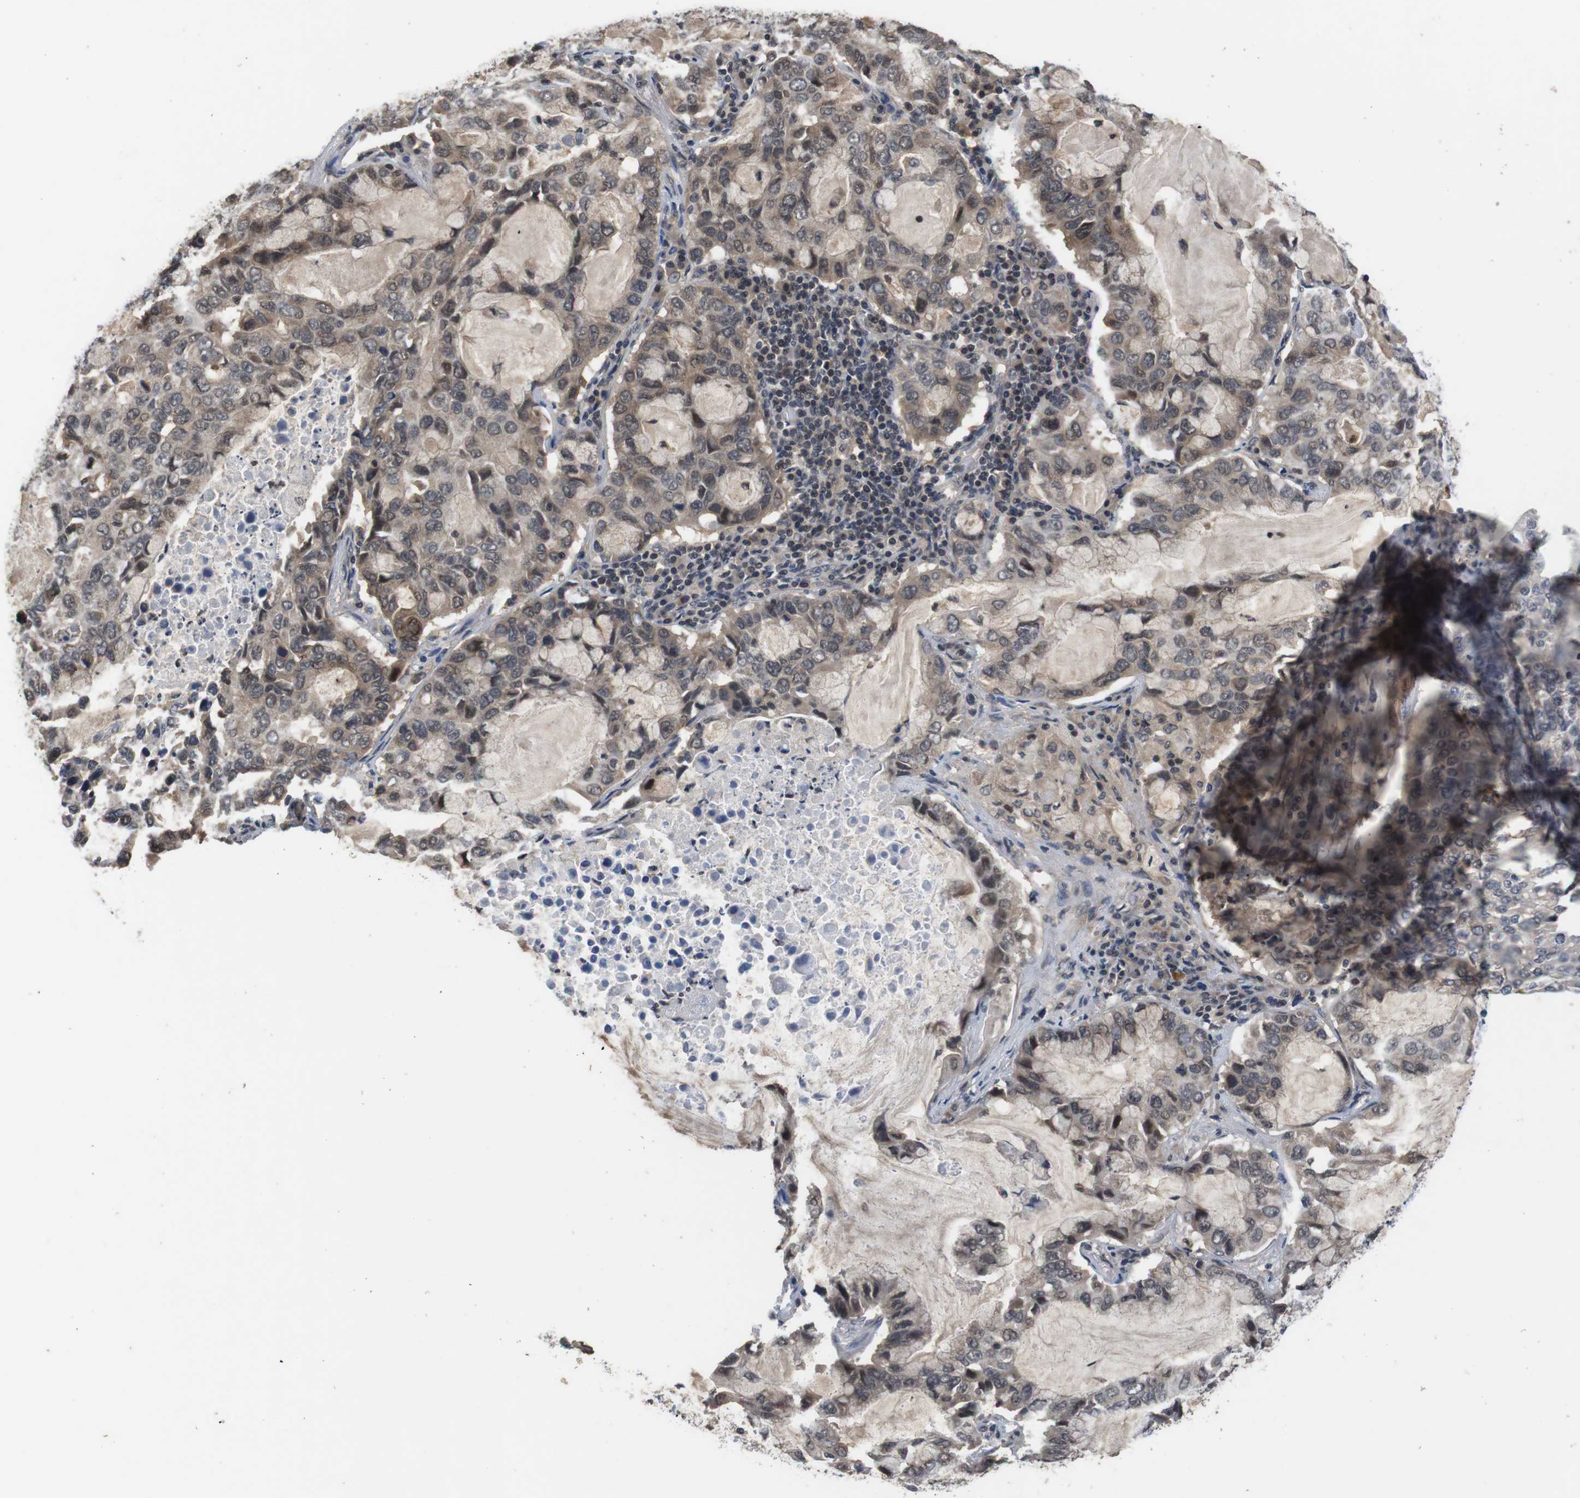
{"staining": {"intensity": "moderate", "quantity": "25%-75%", "location": "cytoplasmic/membranous,nuclear"}, "tissue": "lung cancer", "cell_type": "Tumor cells", "image_type": "cancer", "snomed": [{"axis": "morphology", "description": "Adenocarcinoma, NOS"}, {"axis": "topography", "description": "Lung"}], "caption": "Human lung adenocarcinoma stained with a brown dye demonstrates moderate cytoplasmic/membranous and nuclear positive staining in approximately 25%-75% of tumor cells.", "gene": "FADD", "patient": {"sex": "male", "age": 64}}